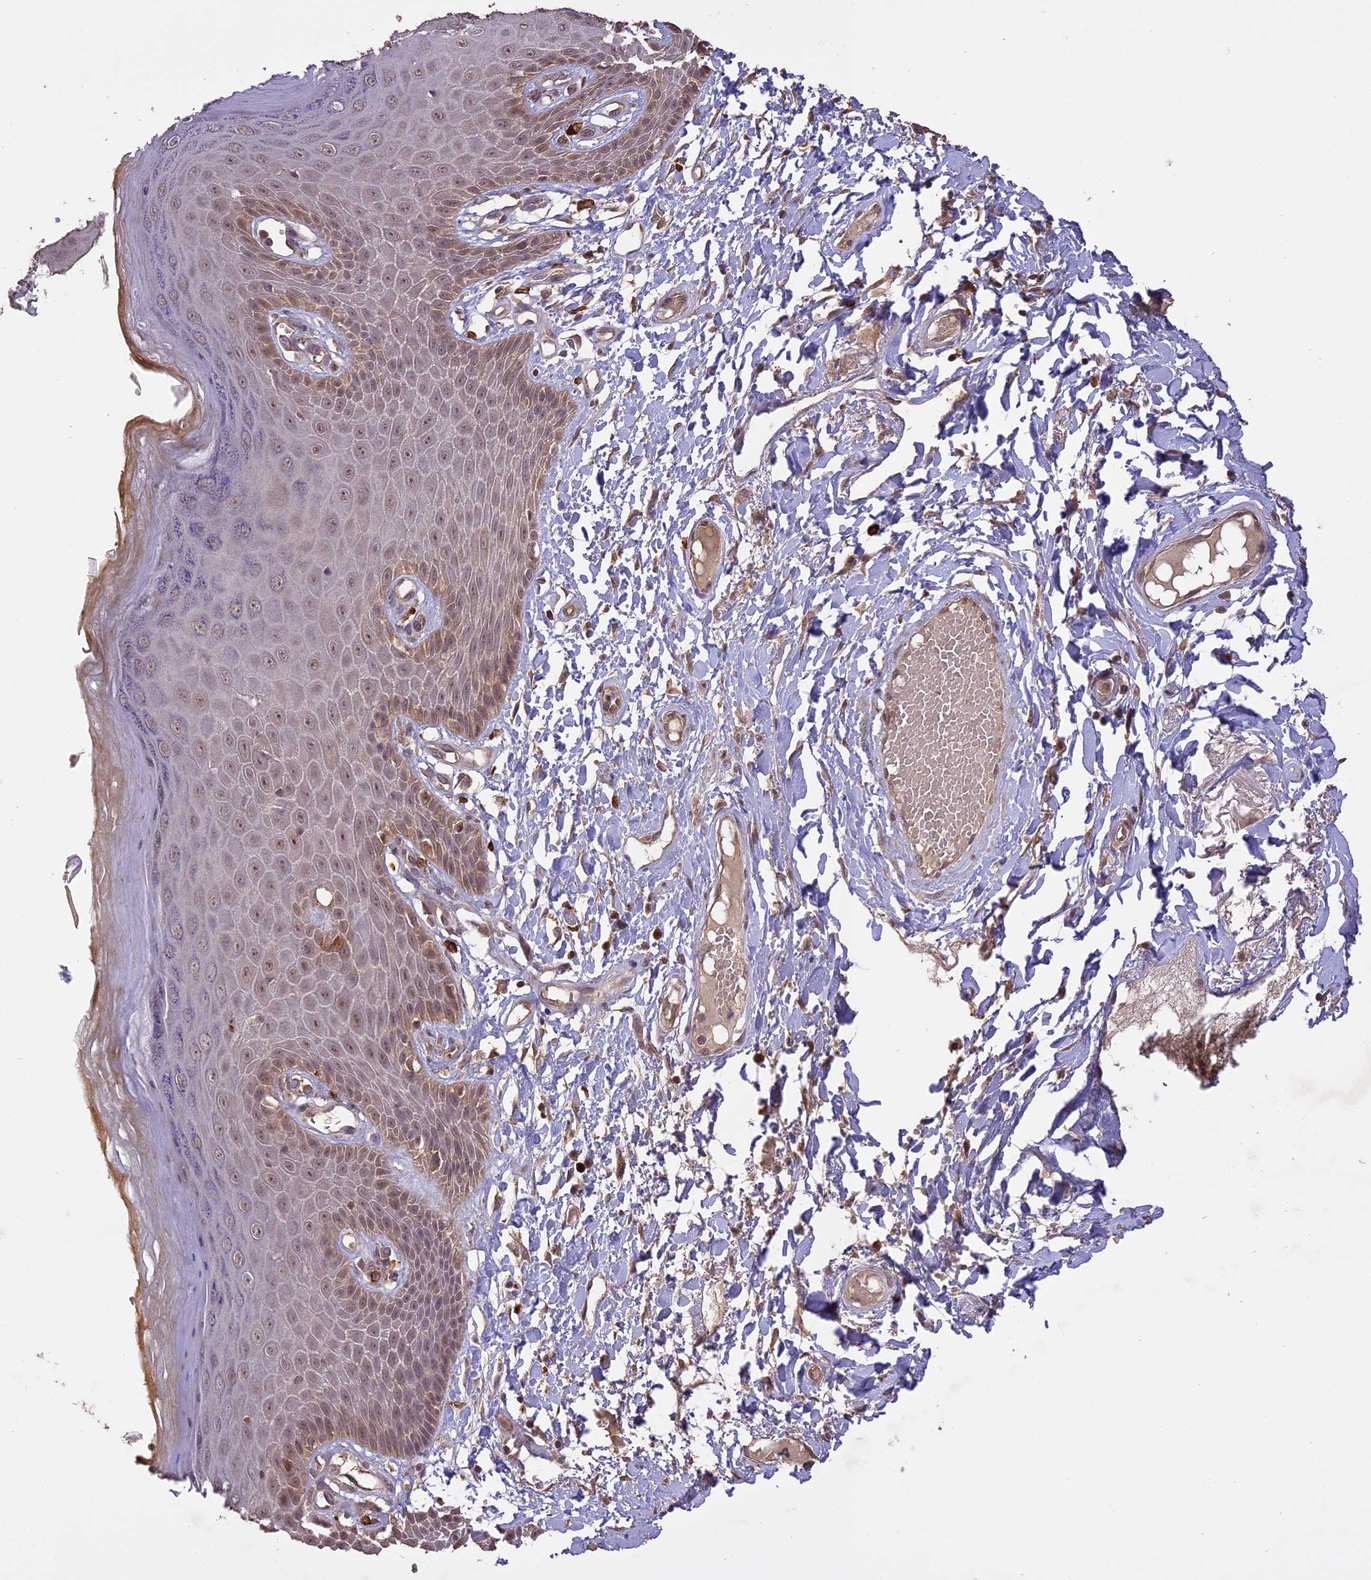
{"staining": {"intensity": "weak", "quantity": "<25%", "location": "cytoplasmic/membranous,nuclear"}, "tissue": "skin", "cell_type": "Epidermal cells", "image_type": "normal", "snomed": [{"axis": "morphology", "description": "Normal tissue, NOS"}, {"axis": "topography", "description": "Anal"}], "caption": "A micrograph of skin stained for a protein exhibits no brown staining in epidermal cells. The staining is performed using DAB (3,3'-diaminobenzidine) brown chromogen with nuclei counter-stained in using hematoxylin.", "gene": "TIGD7", "patient": {"sex": "male", "age": 78}}